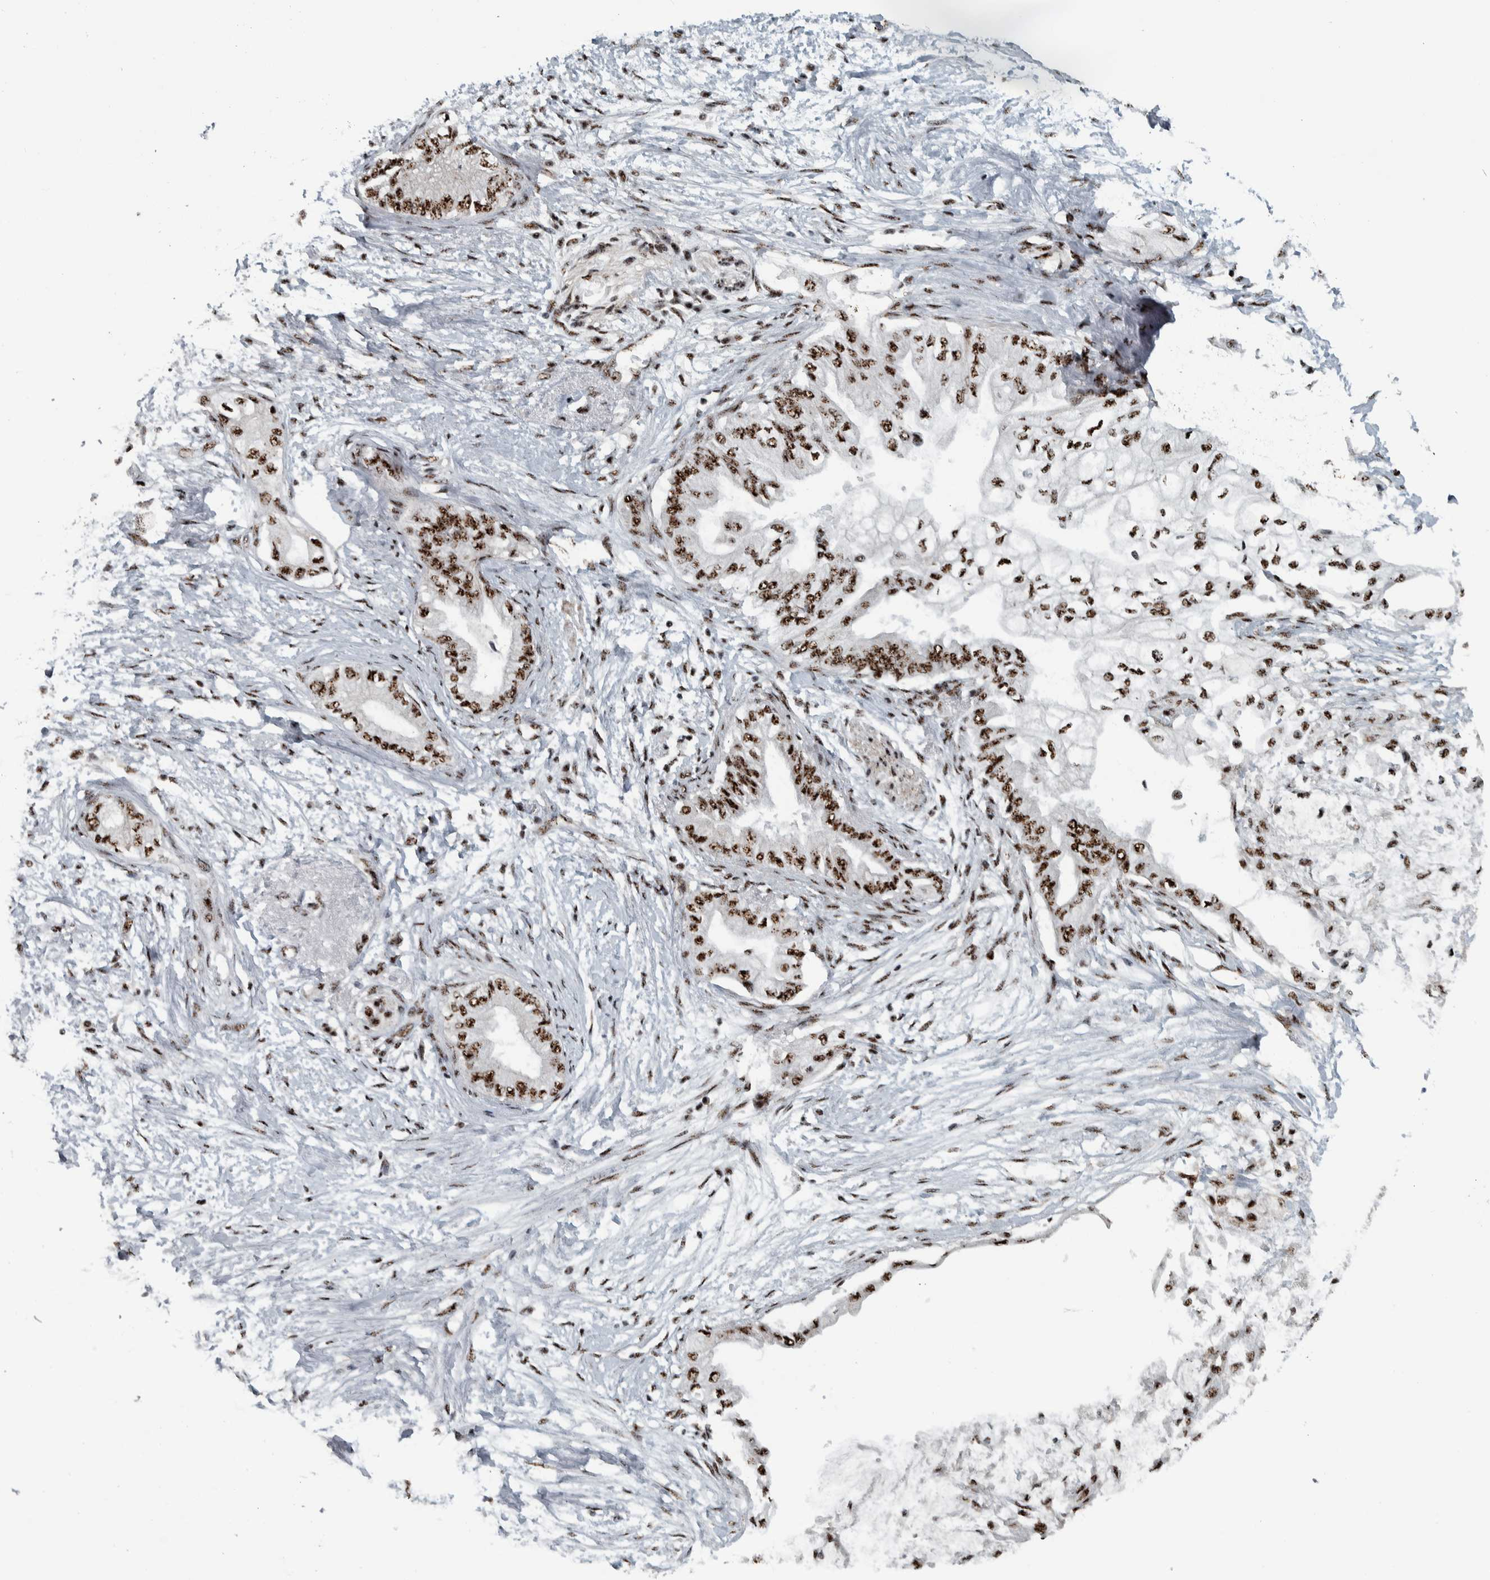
{"staining": {"intensity": "strong", "quantity": ">75%", "location": "nuclear"}, "tissue": "pancreatic cancer", "cell_type": "Tumor cells", "image_type": "cancer", "snomed": [{"axis": "morphology", "description": "Normal tissue, NOS"}, {"axis": "morphology", "description": "Adenocarcinoma, NOS"}, {"axis": "topography", "description": "Pancreas"}, {"axis": "topography", "description": "Duodenum"}], "caption": "The micrograph shows a brown stain indicating the presence of a protein in the nuclear of tumor cells in adenocarcinoma (pancreatic).", "gene": "SON", "patient": {"sex": "female", "age": 60}}